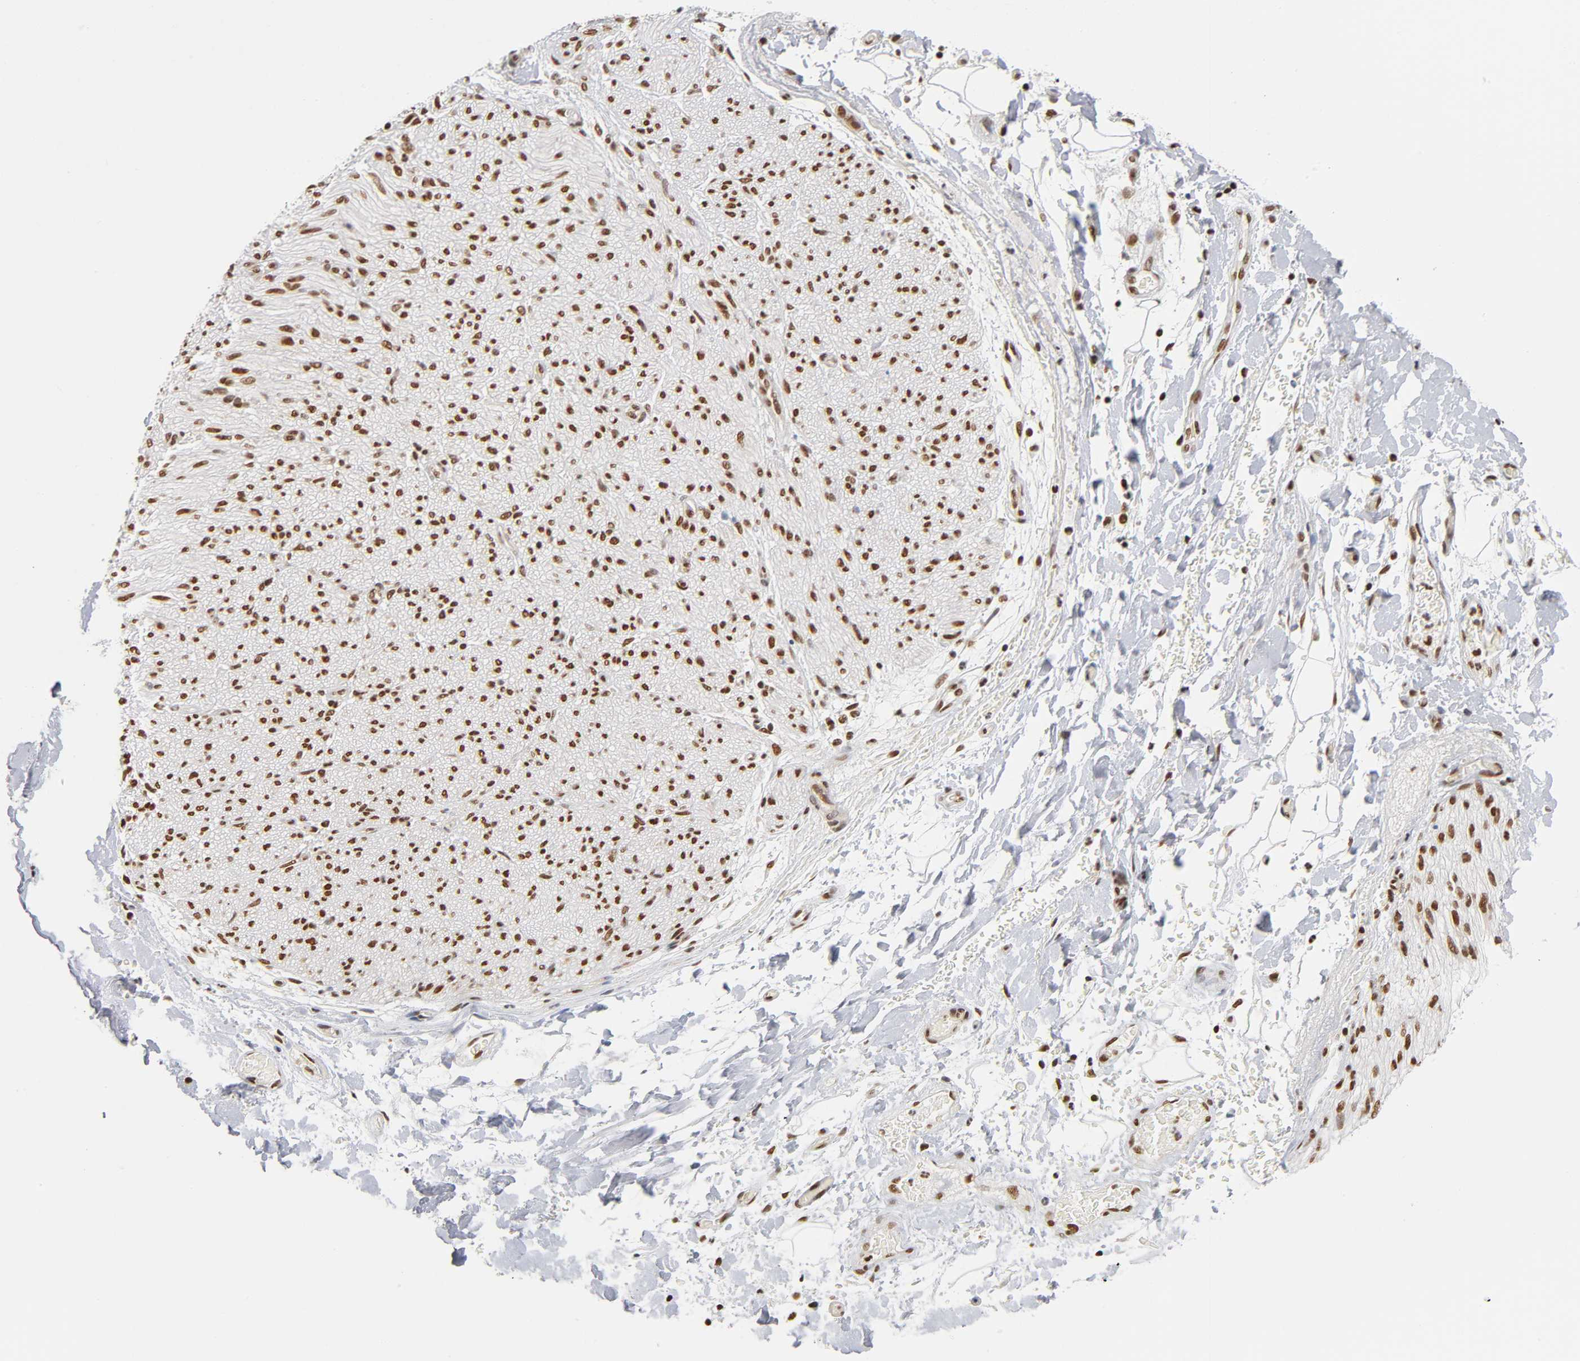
{"staining": {"intensity": "strong", "quantity": ">75%", "location": "nuclear"}, "tissue": "adipose tissue", "cell_type": "Adipocytes", "image_type": "normal", "snomed": [{"axis": "morphology", "description": "Normal tissue, NOS"}, {"axis": "morphology", "description": "Cholangiocarcinoma"}, {"axis": "topography", "description": "Liver"}, {"axis": "topography", "description": "Peripheral nerve tissue"}], "caption": "Strong nuclear expression for a protein is appreciated in about >75% of adipocytes of benign adipose tissue using immunohistochemistry (IHC).", "gene": "ILKAP", "patient": {"sex": "male", "age": 50}}